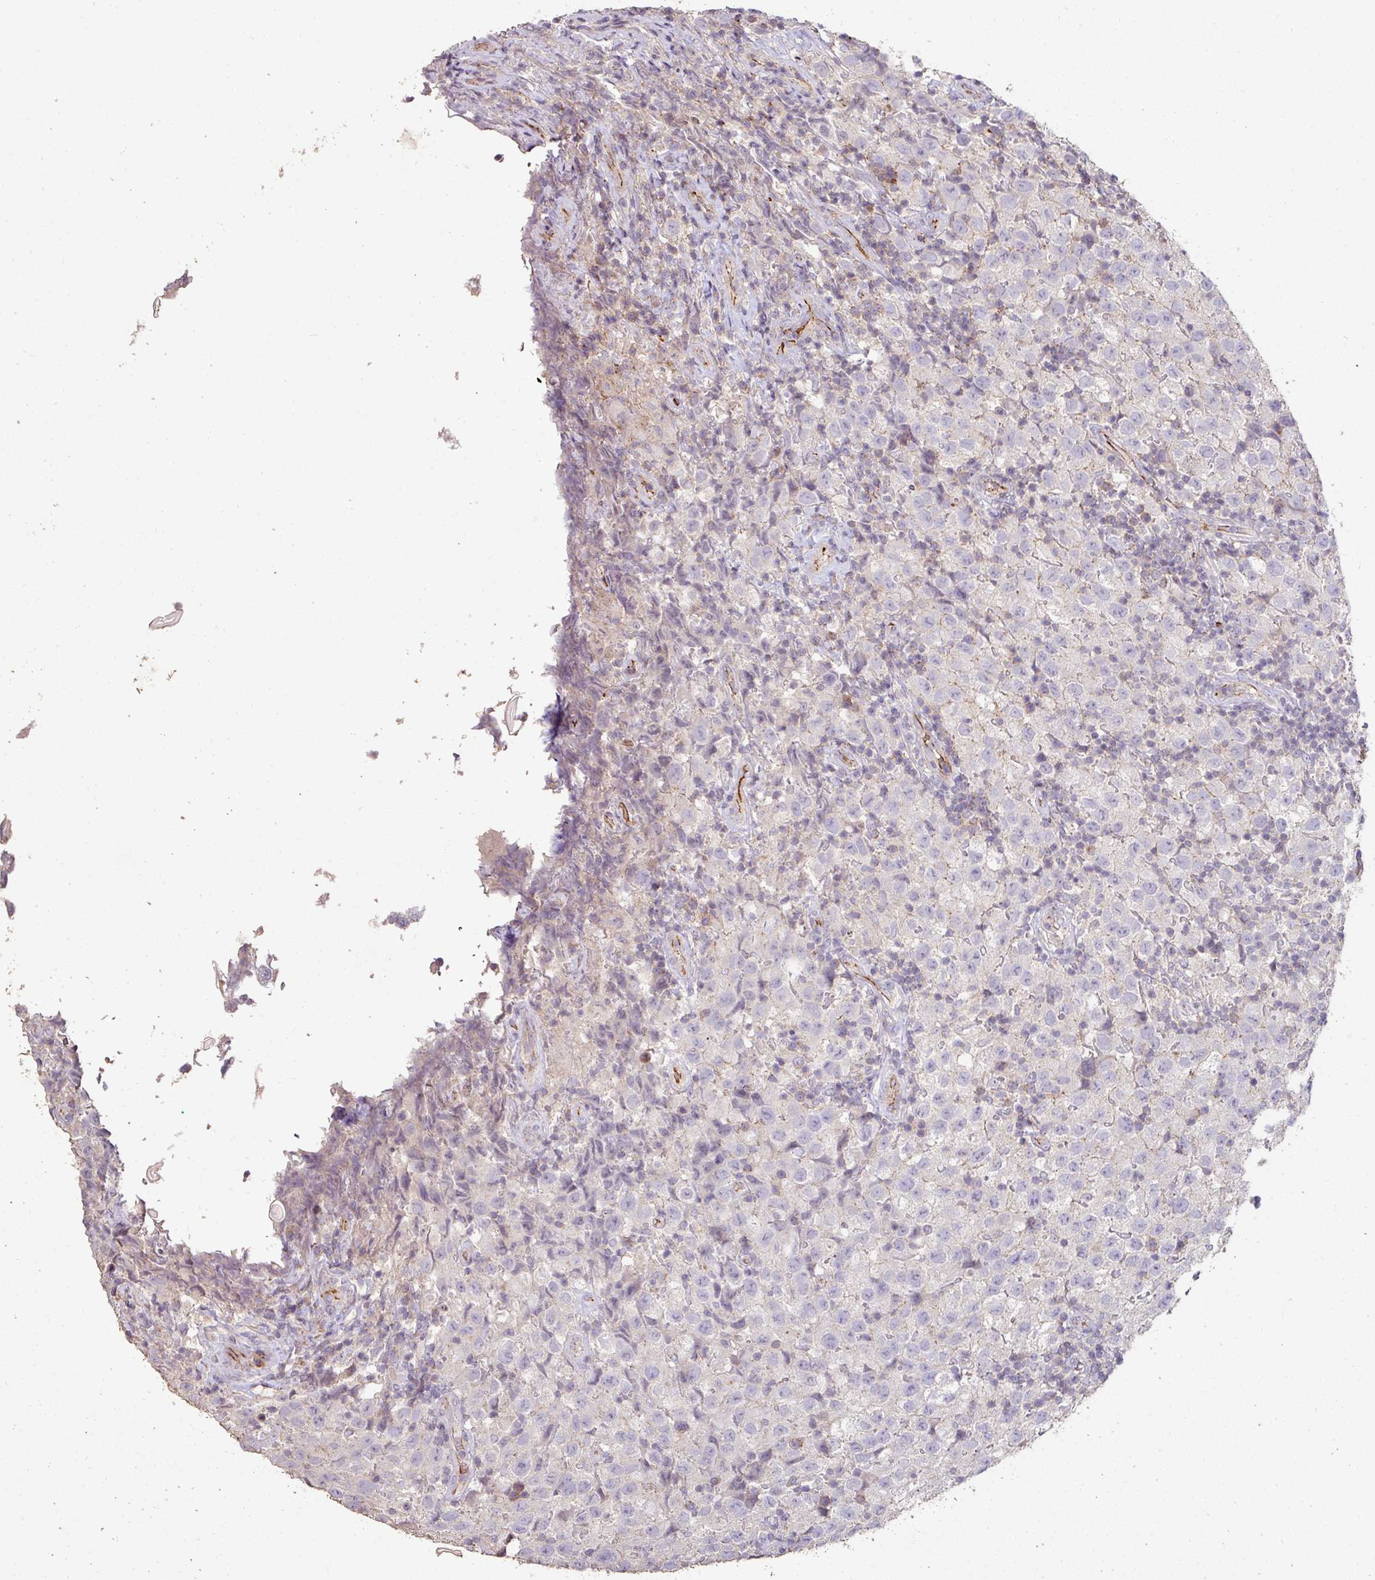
{"staining": {"intensity": "negative", "quantity": "none", "location": "none"}, "tissue": "testis cancer", "cell_type": "Tumor cells", "image_type": "cancer", "snomed": [{"axis": "morphology", "description": "Seminoma, NOS"}, {"axis": "morphology", "description": "Carcinoma, Embryonal, NOS"}, {"axis": "topography", "description": "Testis"}], "caption": "This is an immunohistochemistry image of human testis embryonal carcinoma. There is no expression in tumor cells.", "gene": "RPL23A", "patient": {"sex": "male", "age": 41}}